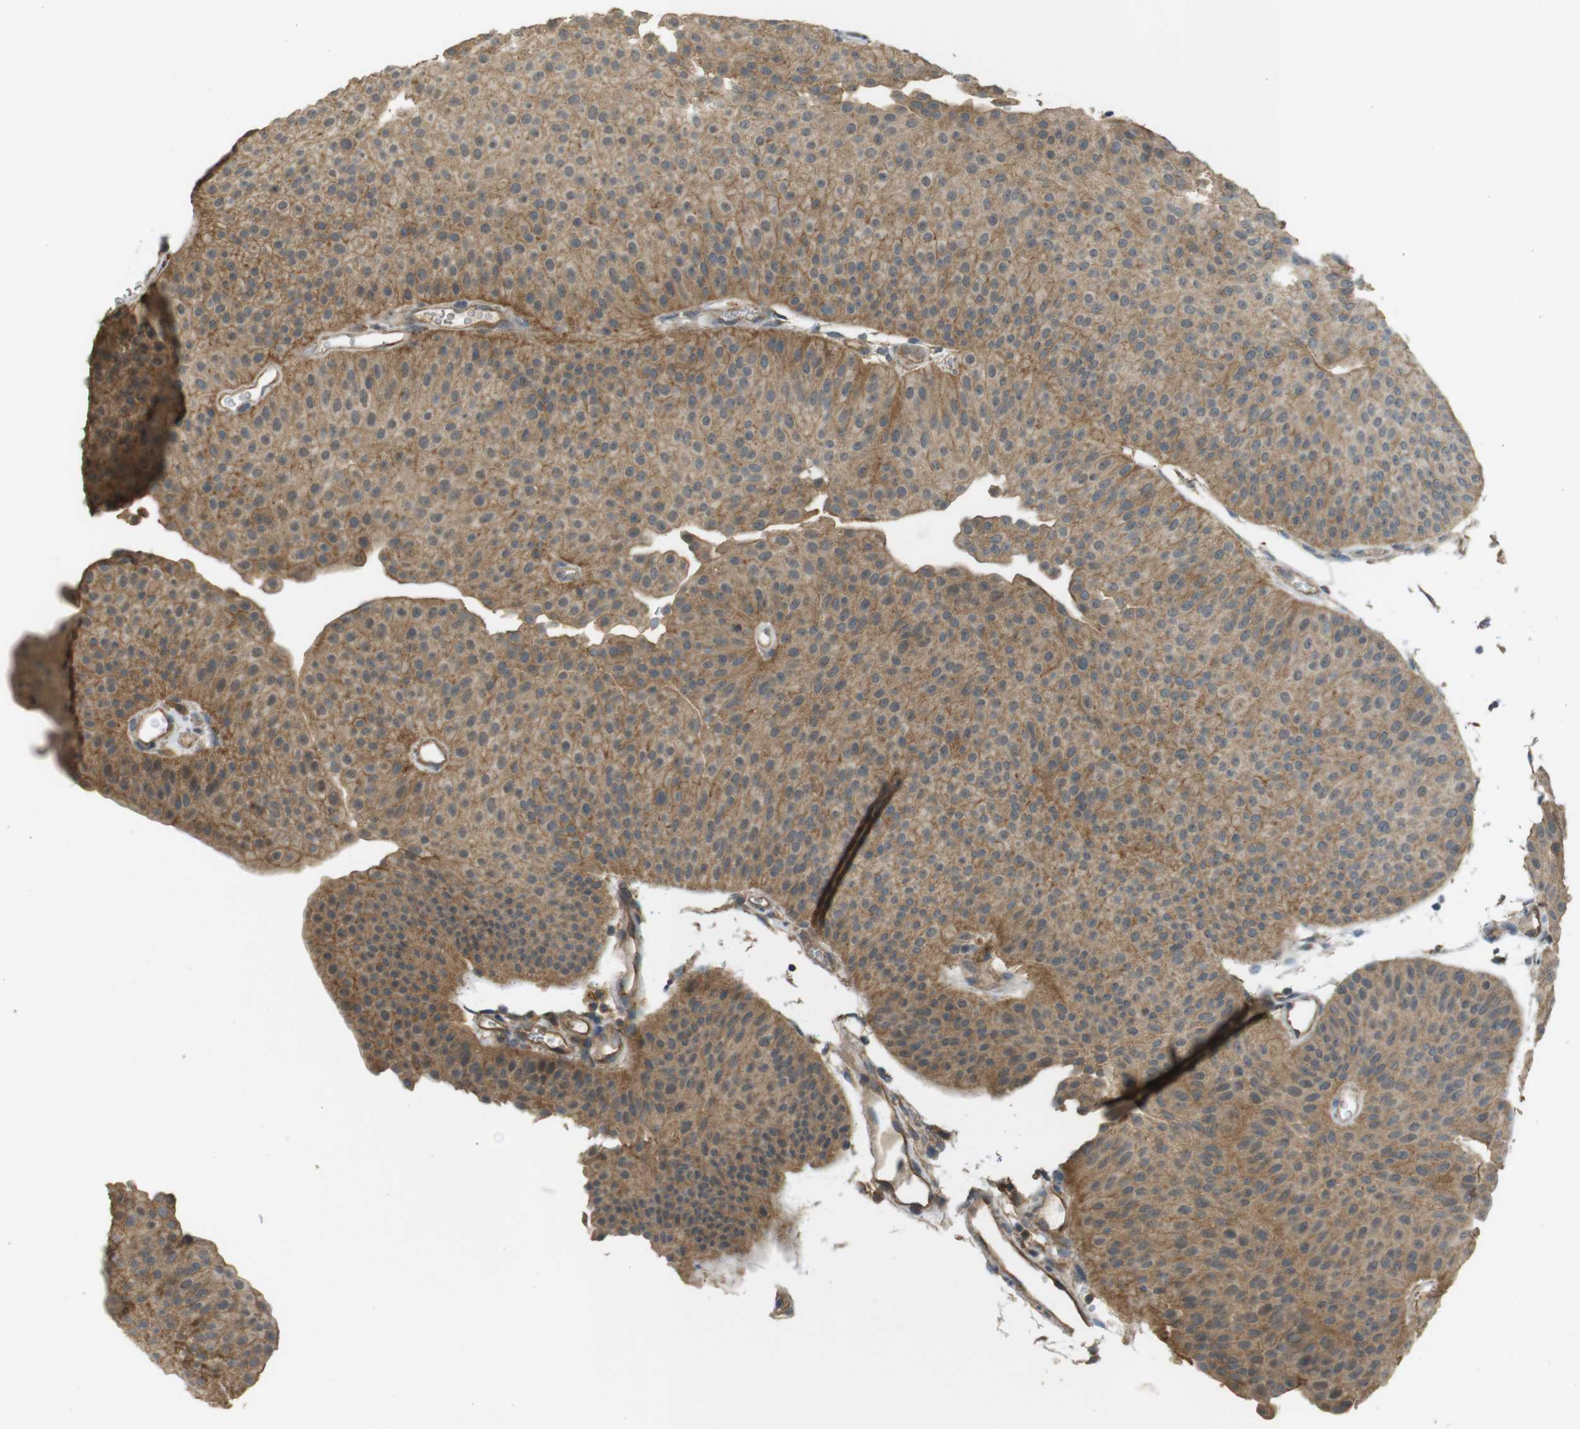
{"staining": {"intensity": "moderate", "quantity": ">75%", "location": "cytoplasmic/membranous"}, "tissue": "urothelial cancer", "cell_type": "Tumor cells", "image_type": "cancer", "snomed": [{"axis": "morphology", "description": "Urothelial carcinoma, Low grade"}, {"axis": "topography", "description": "Urinary bladder"}], "caption": "The histopathology image displays immunohistochemical staining of low-grade urothelial carcinoma. There is moderate cytoplasmic/membranous staining is seen in about >75% of tumor cells.", "gene": "ZDHHC20", "patient": {"sex": "female", "age": 60}}